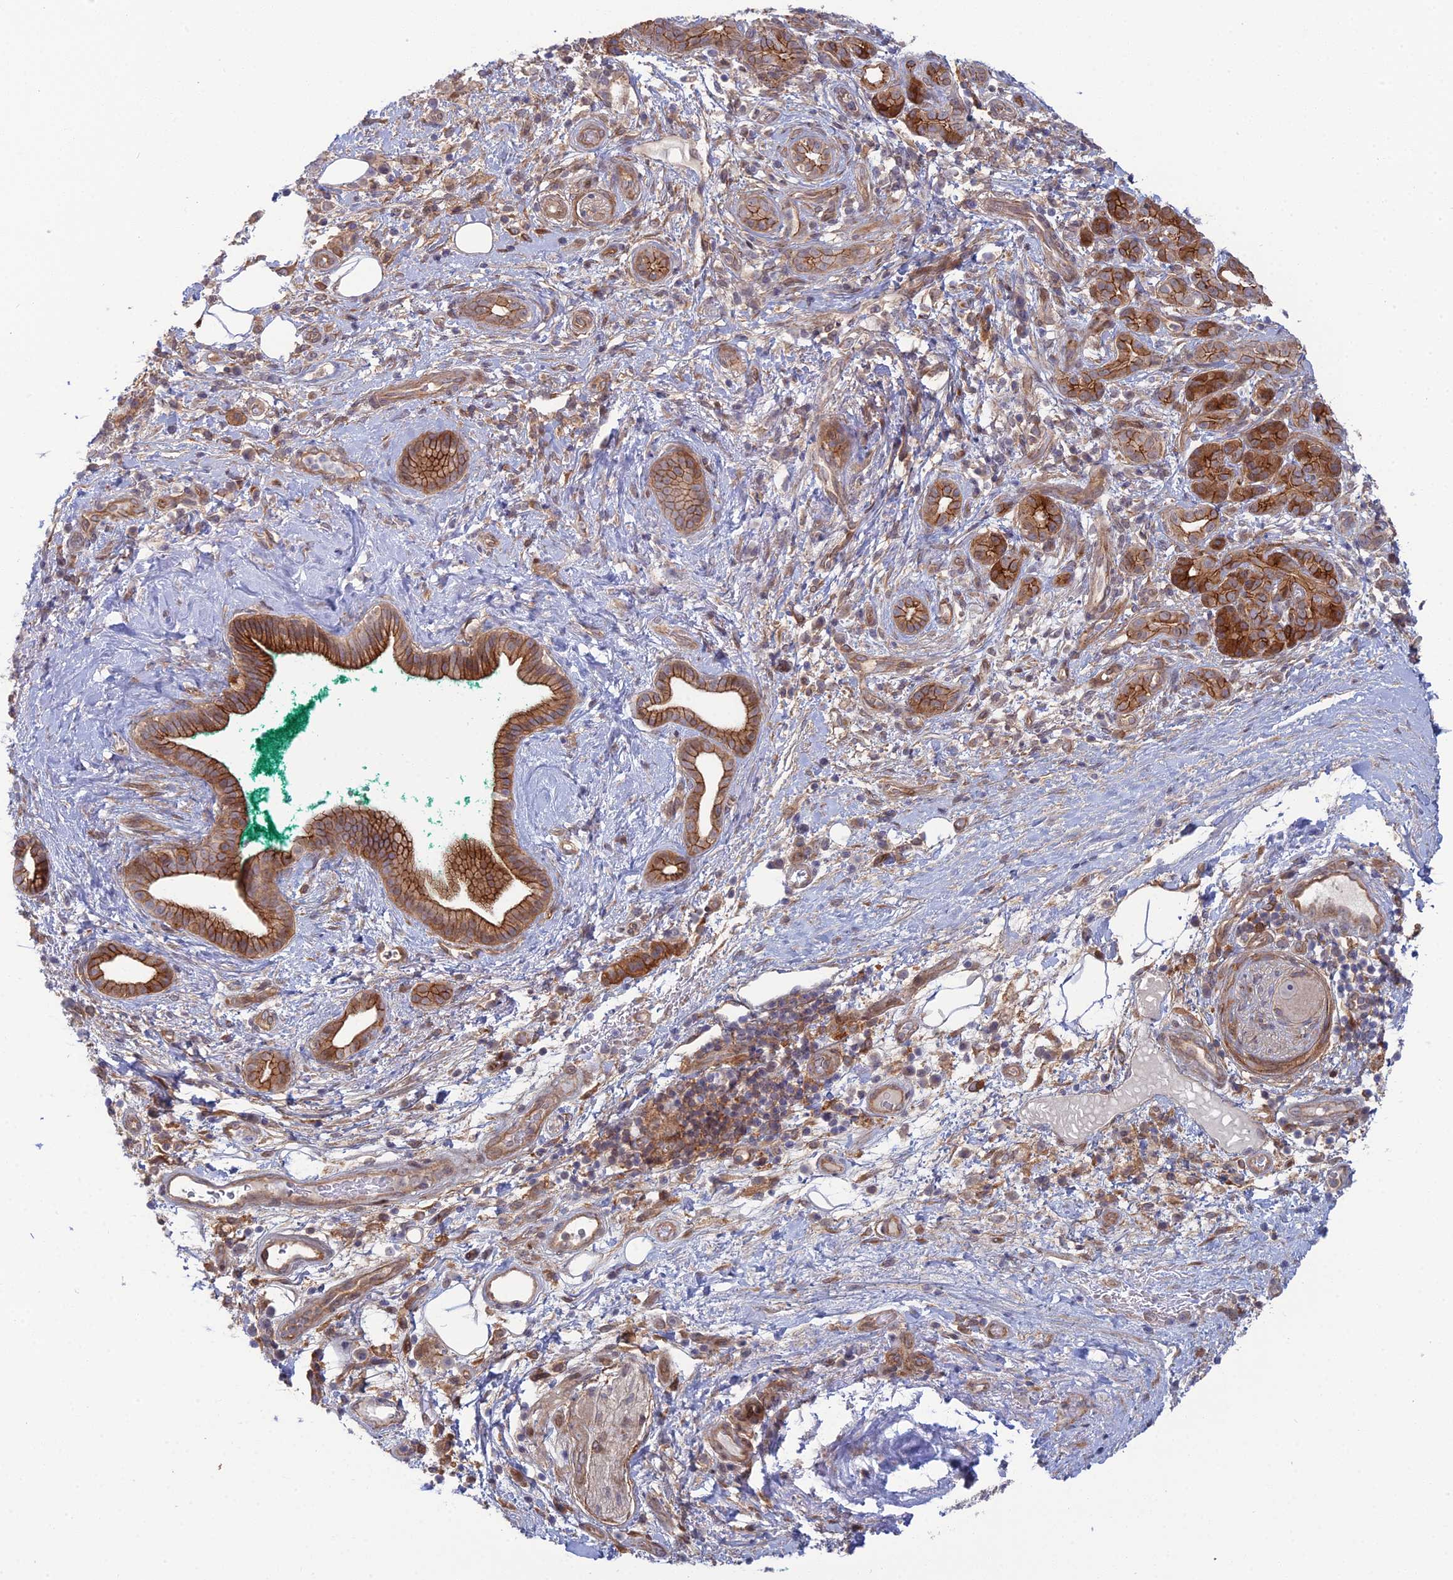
{"staining": {"intensity": "strong", "quantity": ">75%", "location": "cytoplasmic/membranous"}, "tissue": "pancreatic cancer", "cell_type": "Tumor cells", "image_type": "cancer", "snomed": [{"axis": "morphology", "description": "Adenocarcinoma, NOS"}, {"axis": "topography", "description": "Pancreas"}], "caption": "Immunohistochemical staining of human pancreatic cancer (adenocarcinoma) demonstrates high levels of strong cytoplasmic/membranous protein positivity in about >75% of tumor cells. The staining was performed using DAB to visualize the protein expression in brown, while the nuclei were stained in blue with hematoxylin (Magnification: 20x).", "gene": "ABHD1", "patient": {"sex": "male", "age": 78}}